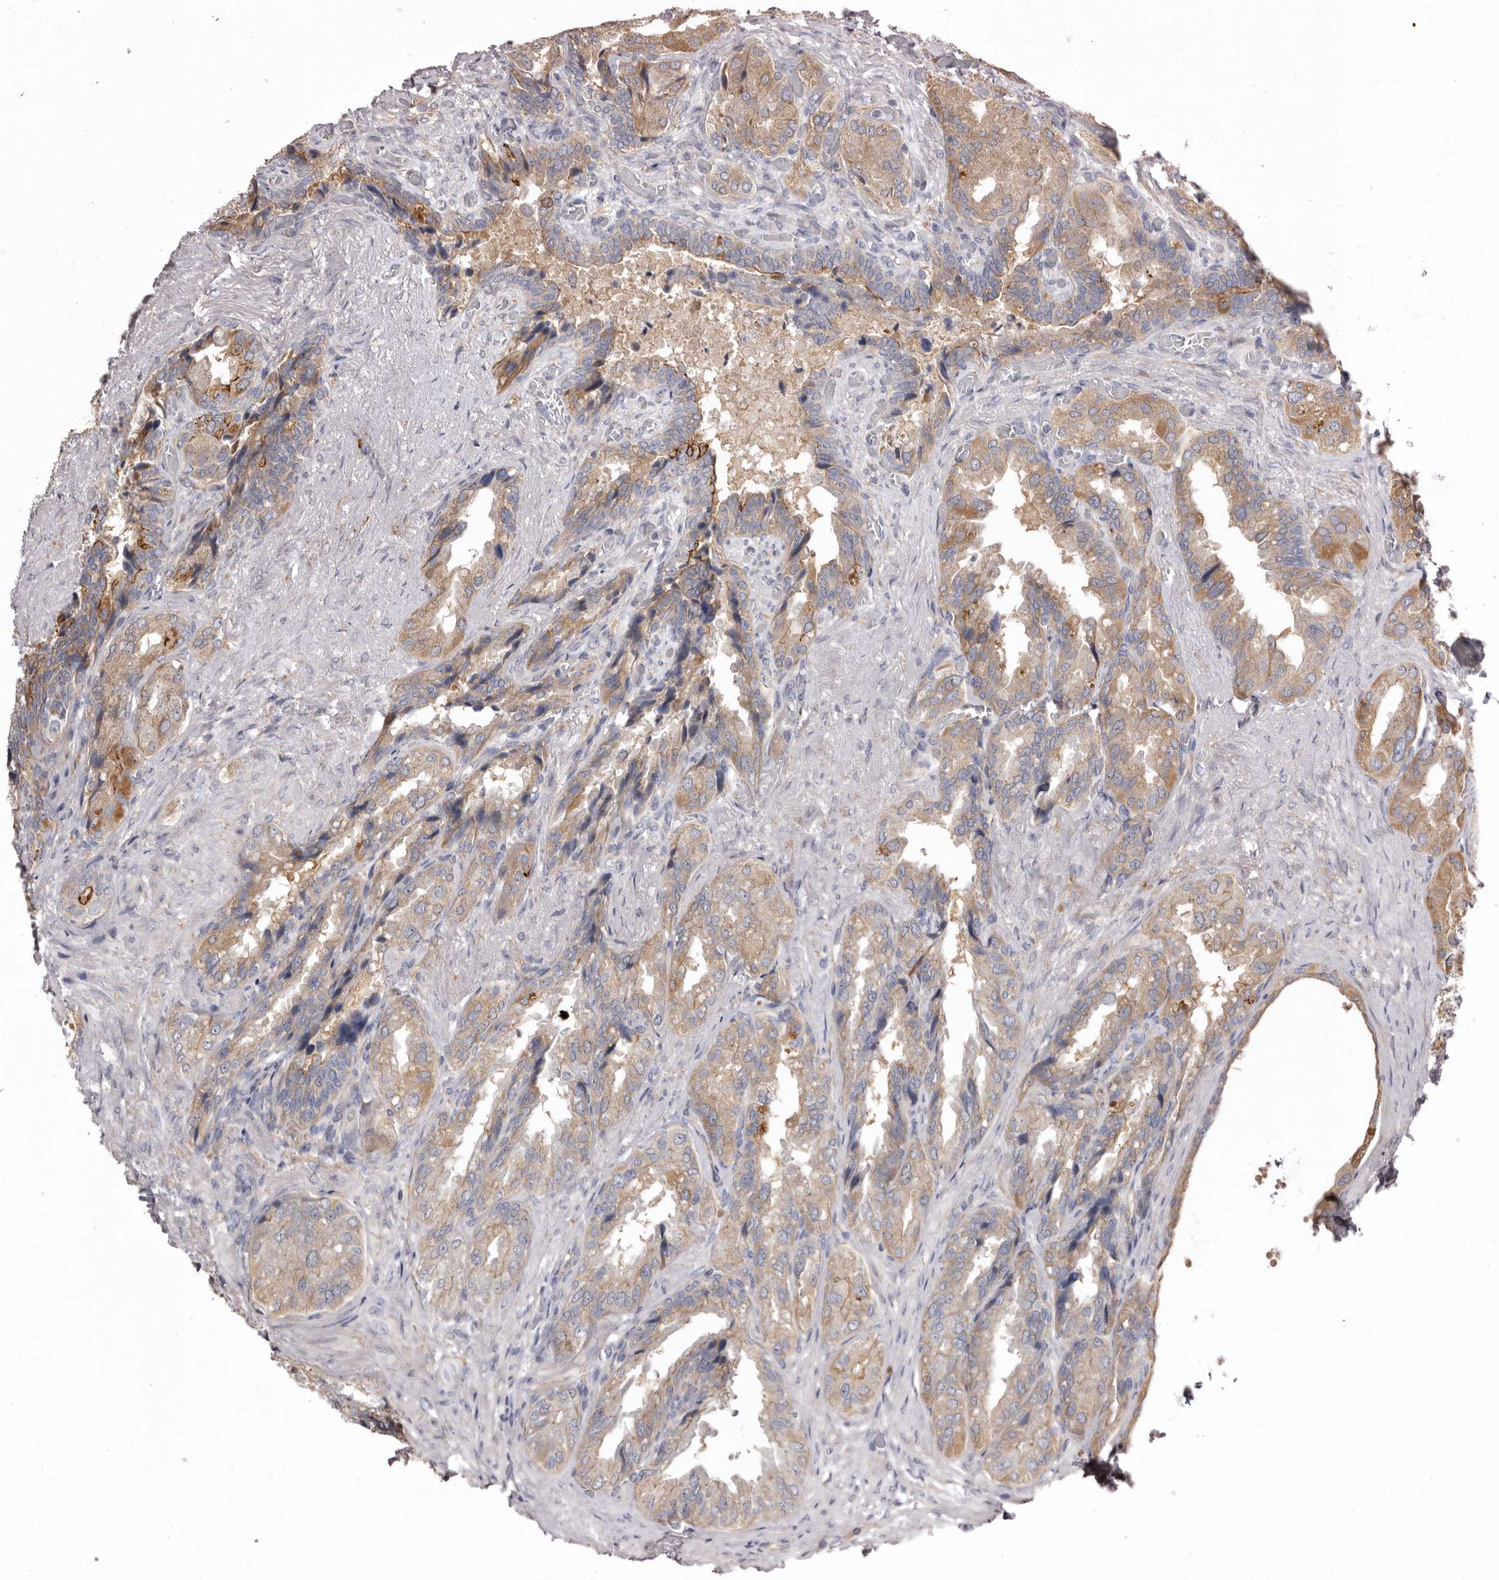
{"staining": {"intensity": "moderate", "quantity": ">75%", "location": "cytoplasmic/membranous"}, "tissue": "seminal vesicle", "cell_type": "Glandular cells", "image_type": "normal", "snomed": [{"axis": "morphology", "description": "Normal tissue, NOS"}, {"axis": "topography", "description": "Seminal veicle"}, {"axis": "topography", "description": "Peripheral nerve tissue"}], "caption": "Moderate cytoplasmic/membranous positivity for a protein is seen in approximately >75% of glandular cells of unremarkable seminal vesicle using immunohistochemistry.", "gene": "FMO2", "patient": {"sex": "male", "age": 63}}